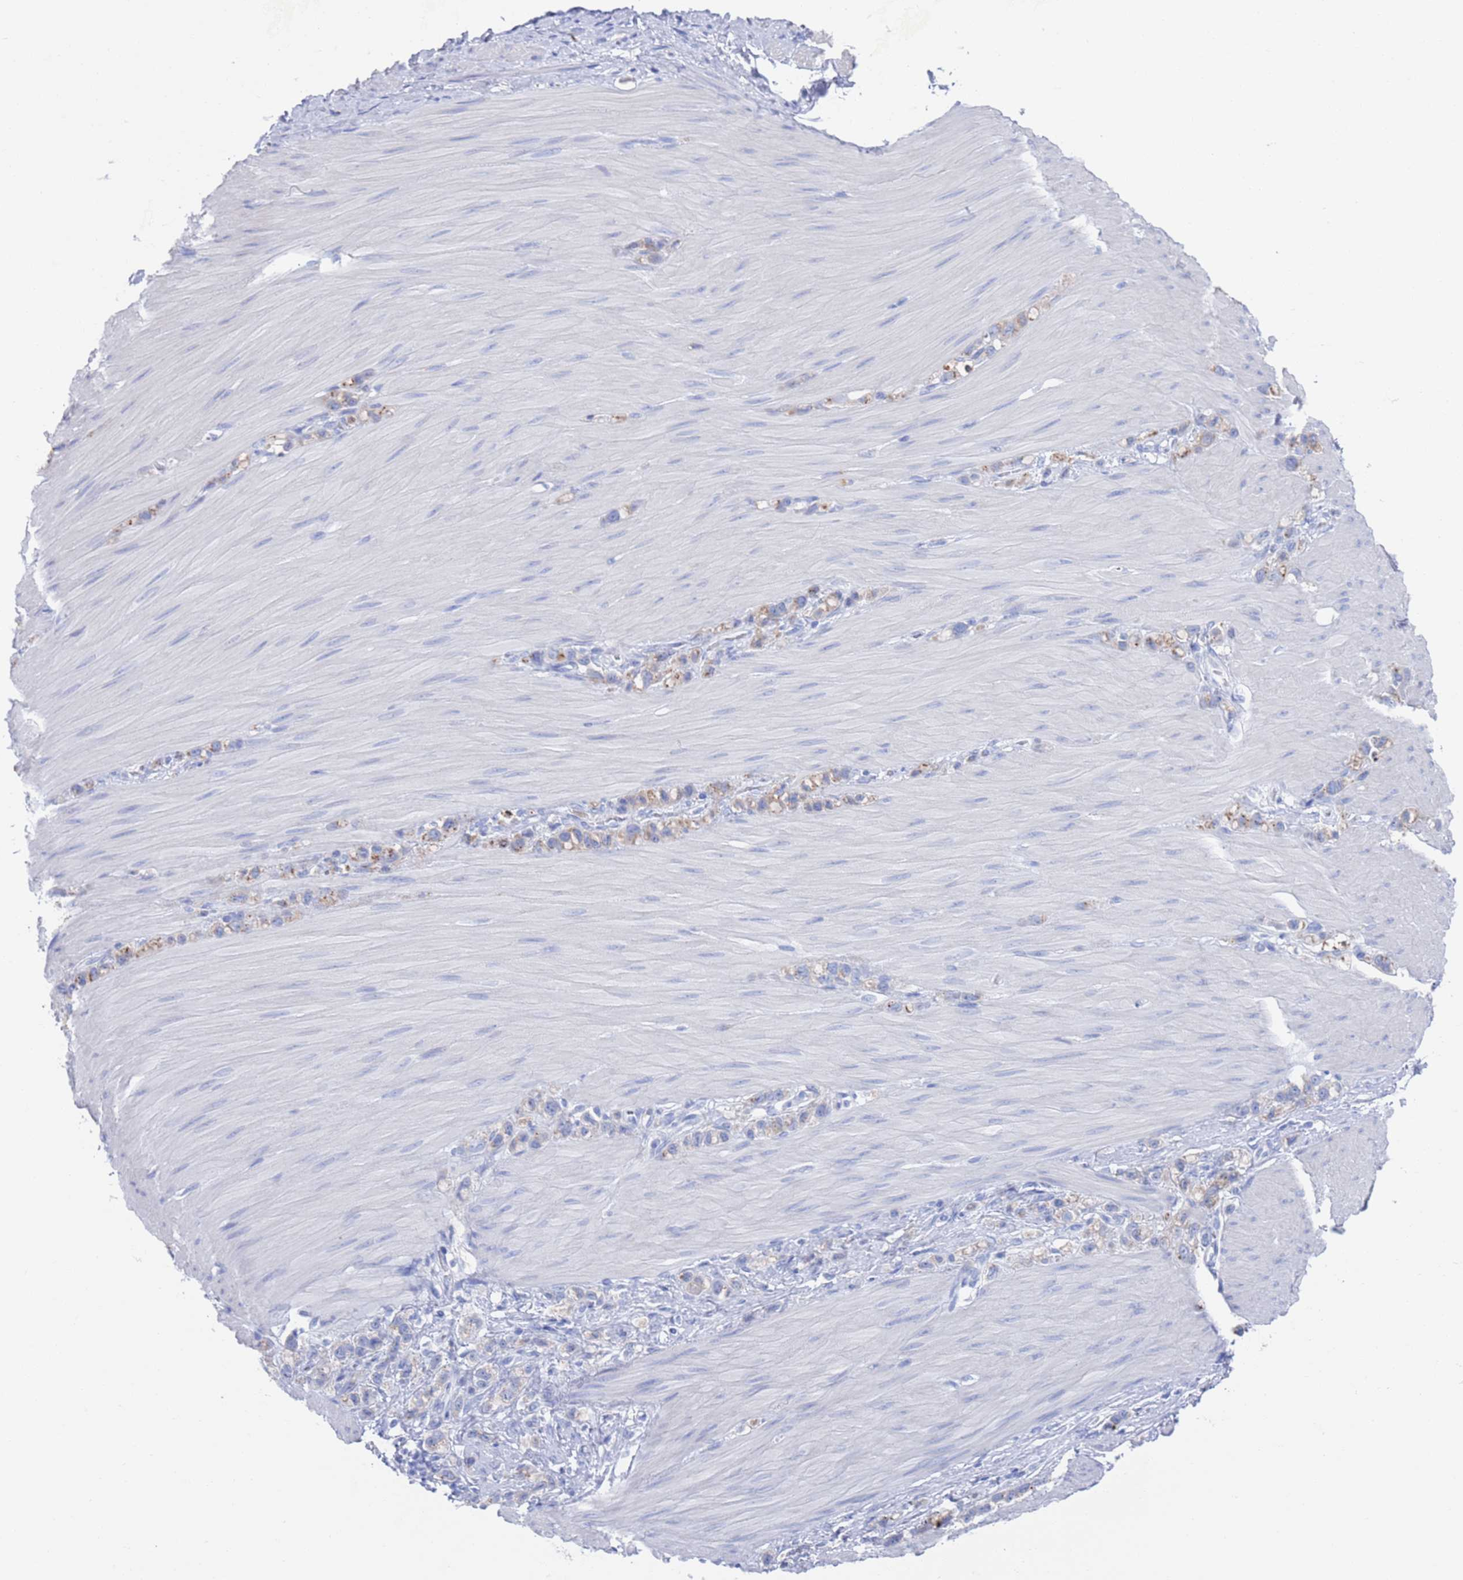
{"staining": {"intensity": "weak", "quantity": "25%-75%", "location": "cytoplasmic/membranous"}, "tissue": "stomach cancer", "cell_type": "Tumor cells", "image_type": "cancer", "snomed": [{"axis": "morphology", "description": "Adenocarcinoma, NOS"}, {"axis": "topography", "description": "Stomach"}], "caption": "Stomach cancer (adenocarcinoma) stained with DAB (3,3'-diaminobenzidine) IHC exhibits low levels of weak cytoplasmic/membranous expression in about 25%-75% of tumor cells.", "gene": "FUCA1", "patient": {"sex": "female", "age": 65}}